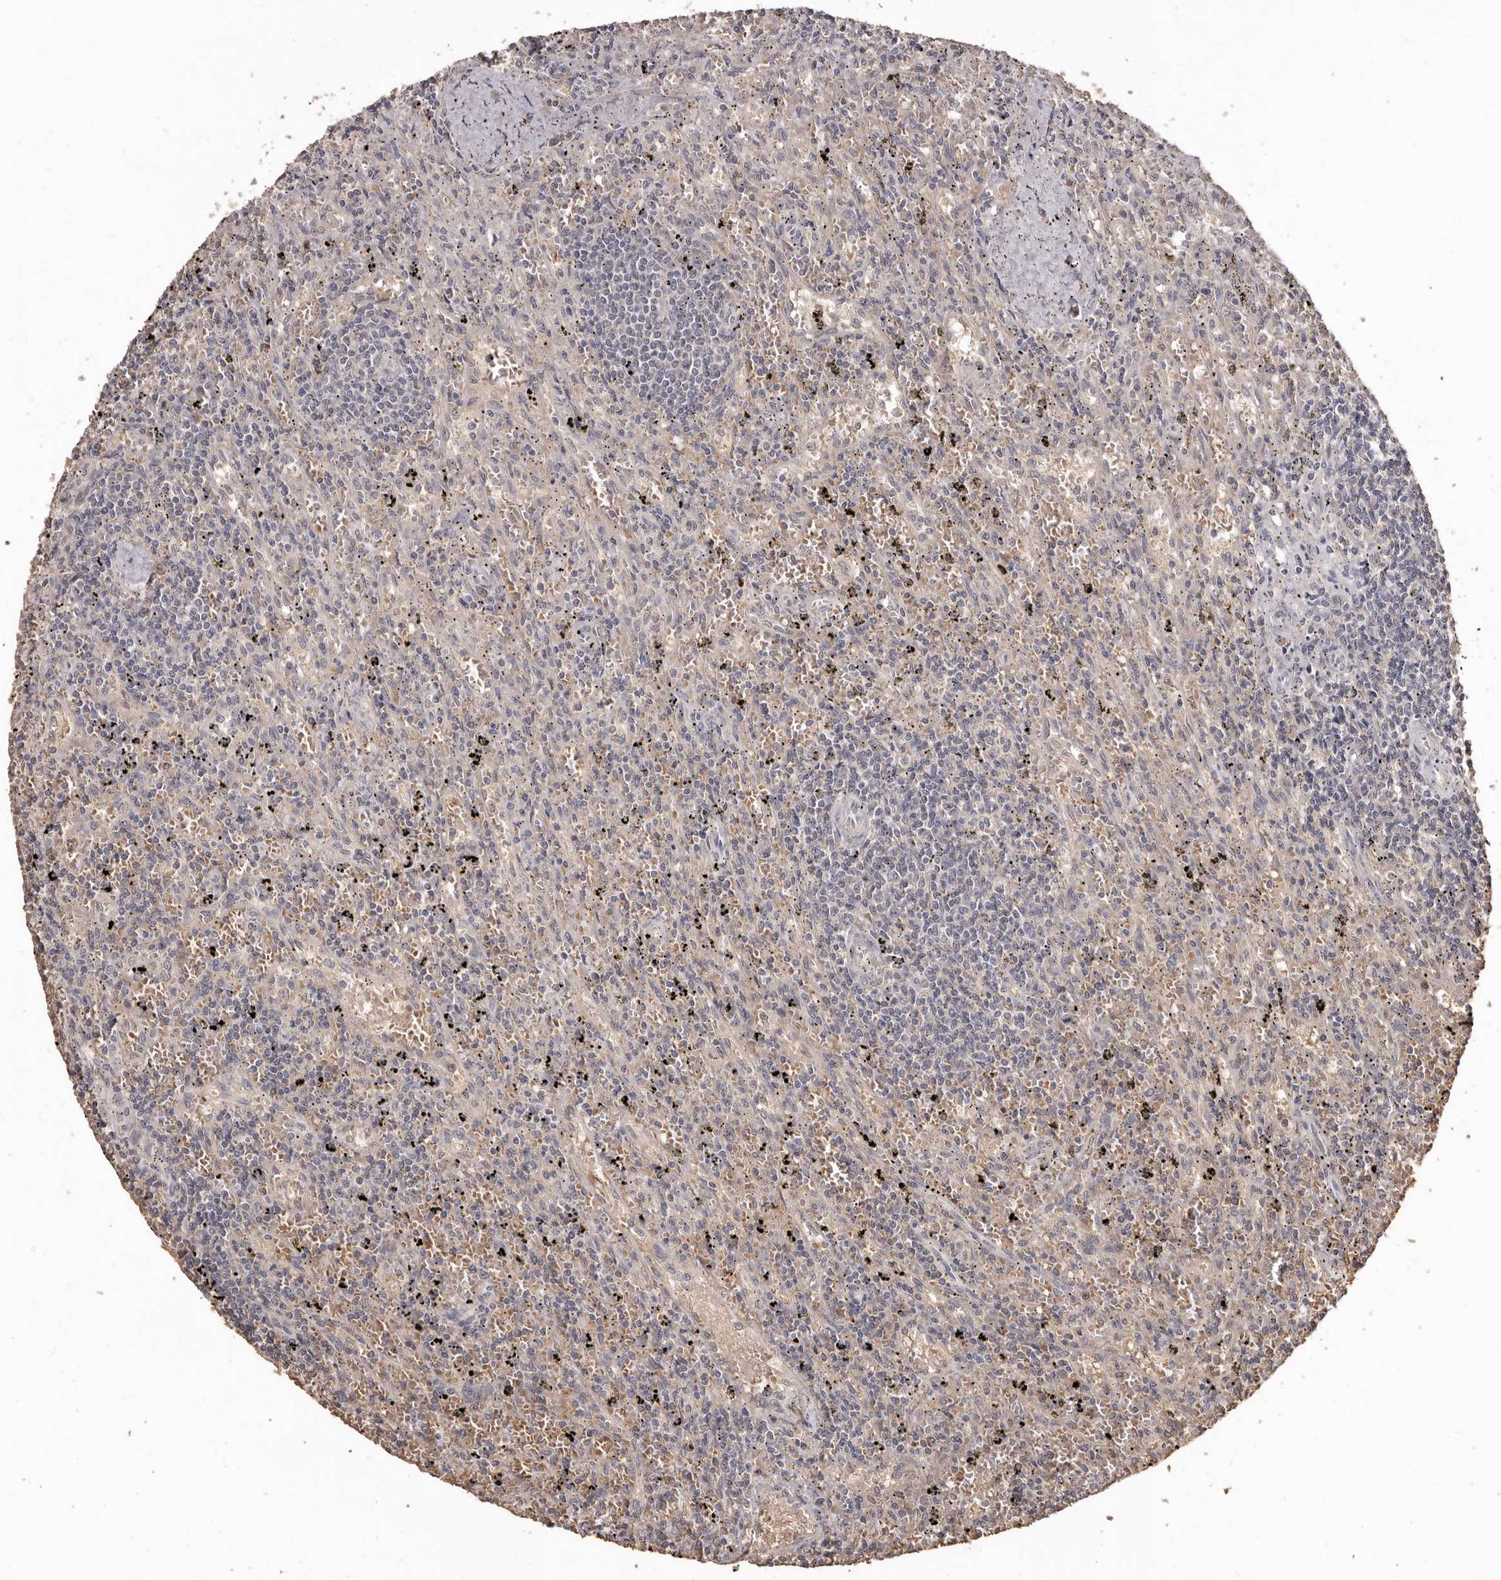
{"staining": {"intensity": "negative", "quantity": "none", "location": "none"}, "tissue": "lymphoma", "cell_type": "Tumor cells", "image_type": "cancer", "snomed": [{"axis": "morphology", "description": "Malignant lymphoma, non-Hodgkin's type, Low grade"}, {"axis": "topography", "description": "Spleen"}], "caption": "Lymphoma stained for a protein using immunohistochemistry exhibits no positivity tumor cells.", "gene": "INAVA", "patient": {"sex": "male", "age": 76}}